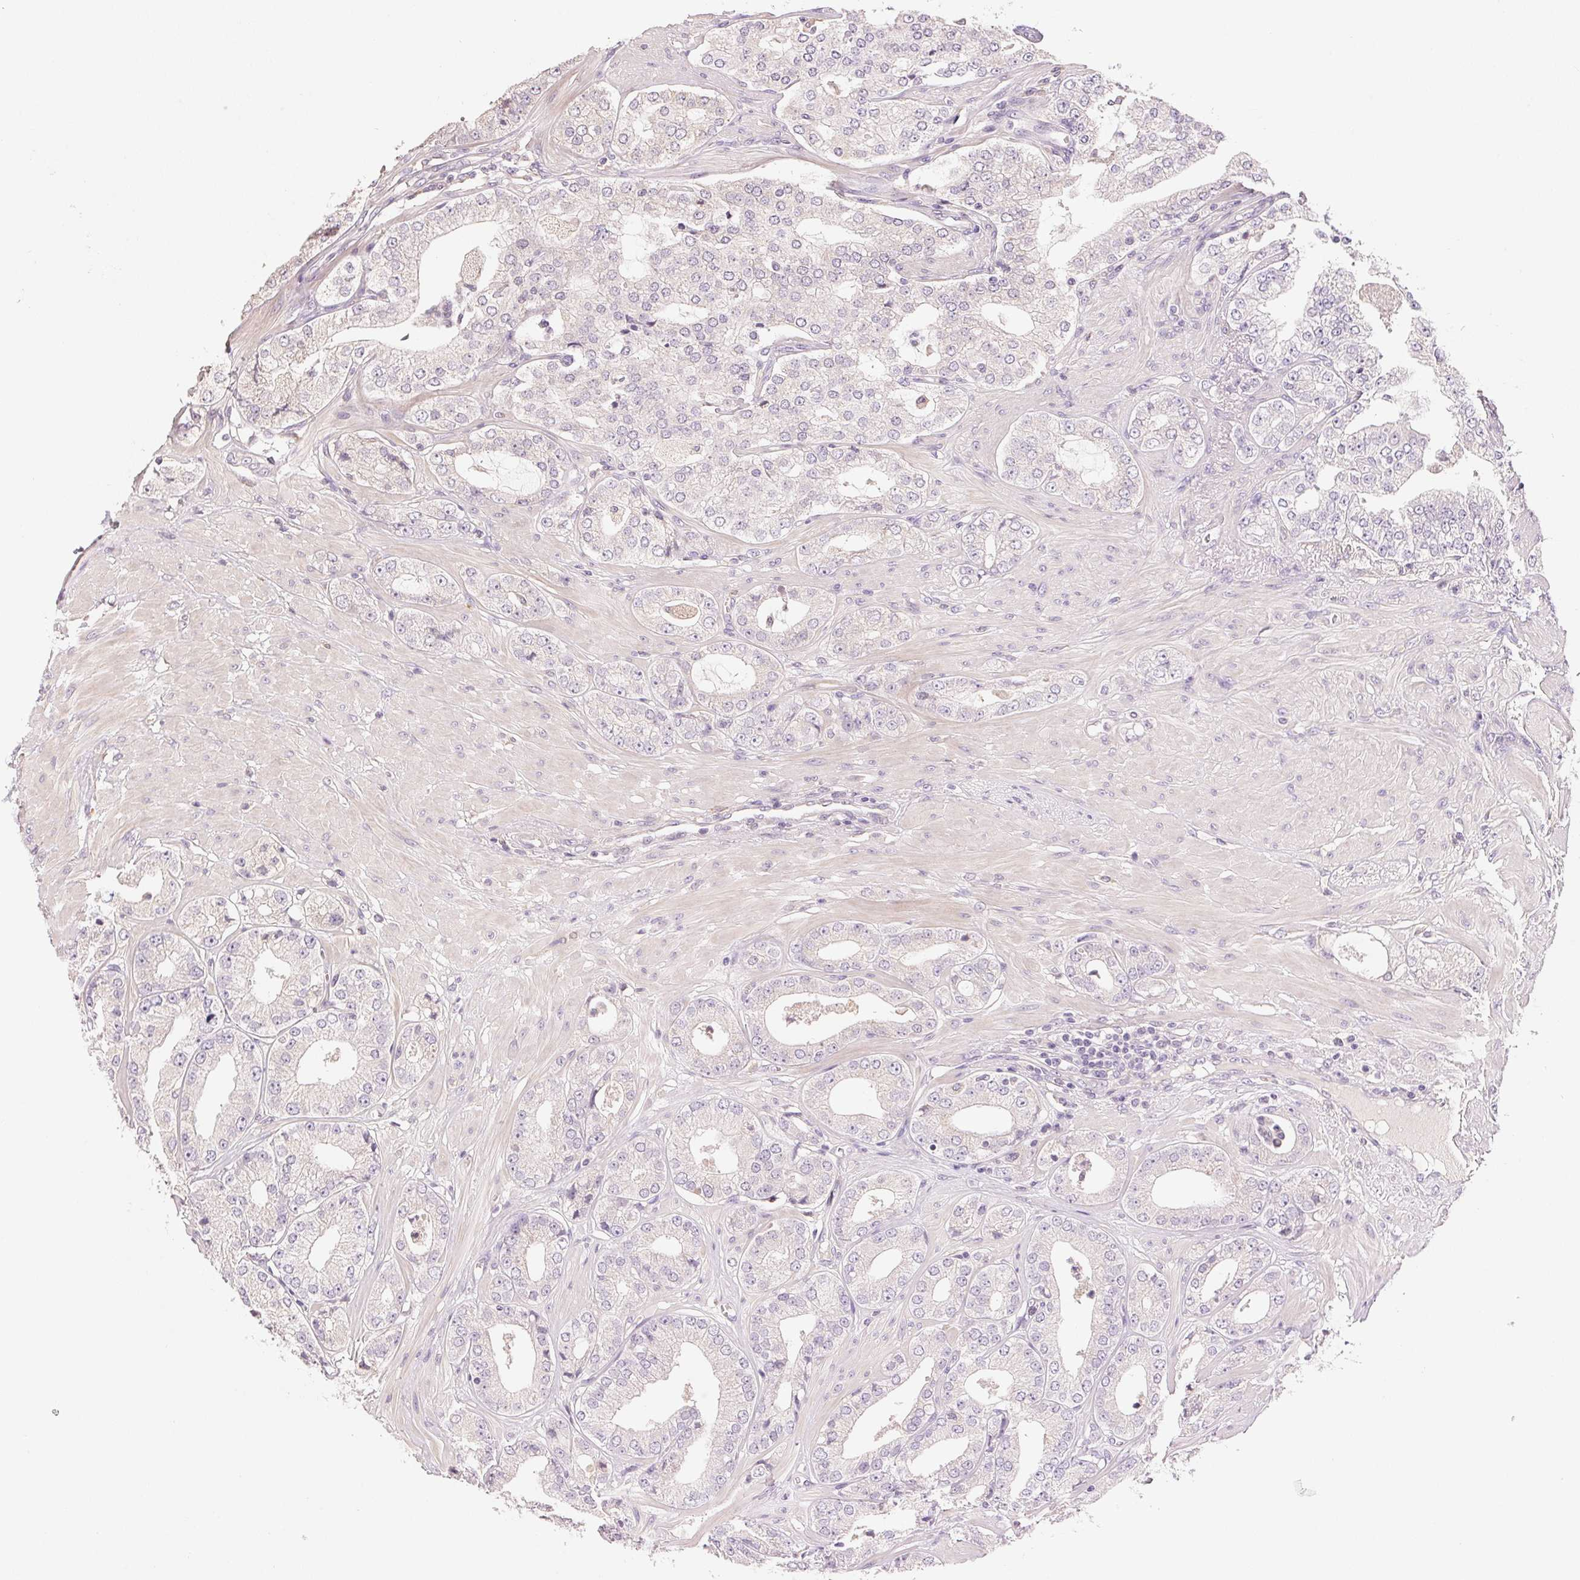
{"staining": {"intensity": "weak", "quantity": "<25%", "location": "cytoplasmic/membranous"}, "tissue": "prostate cancer", "cell_type": "Tumor cells", "image_type": "cancer", "snomed": [{"axis": "morphology", "description": "Adenocarcinoma, Low grade"}, {"axis": "topography", "description": "Prostate"}], "caption": "Immunohistochemical staining of human prostate low-grade adenocarcinoma reveals no significant expression in tumor cells. Brightfield microscopy of immunohistochemistry (IHC) stained with DAB (brown) and hematoxylin (blue), captured at high magnification.", "gene": "LYZL6", "patient": {"sex": "male", "age": 60}}